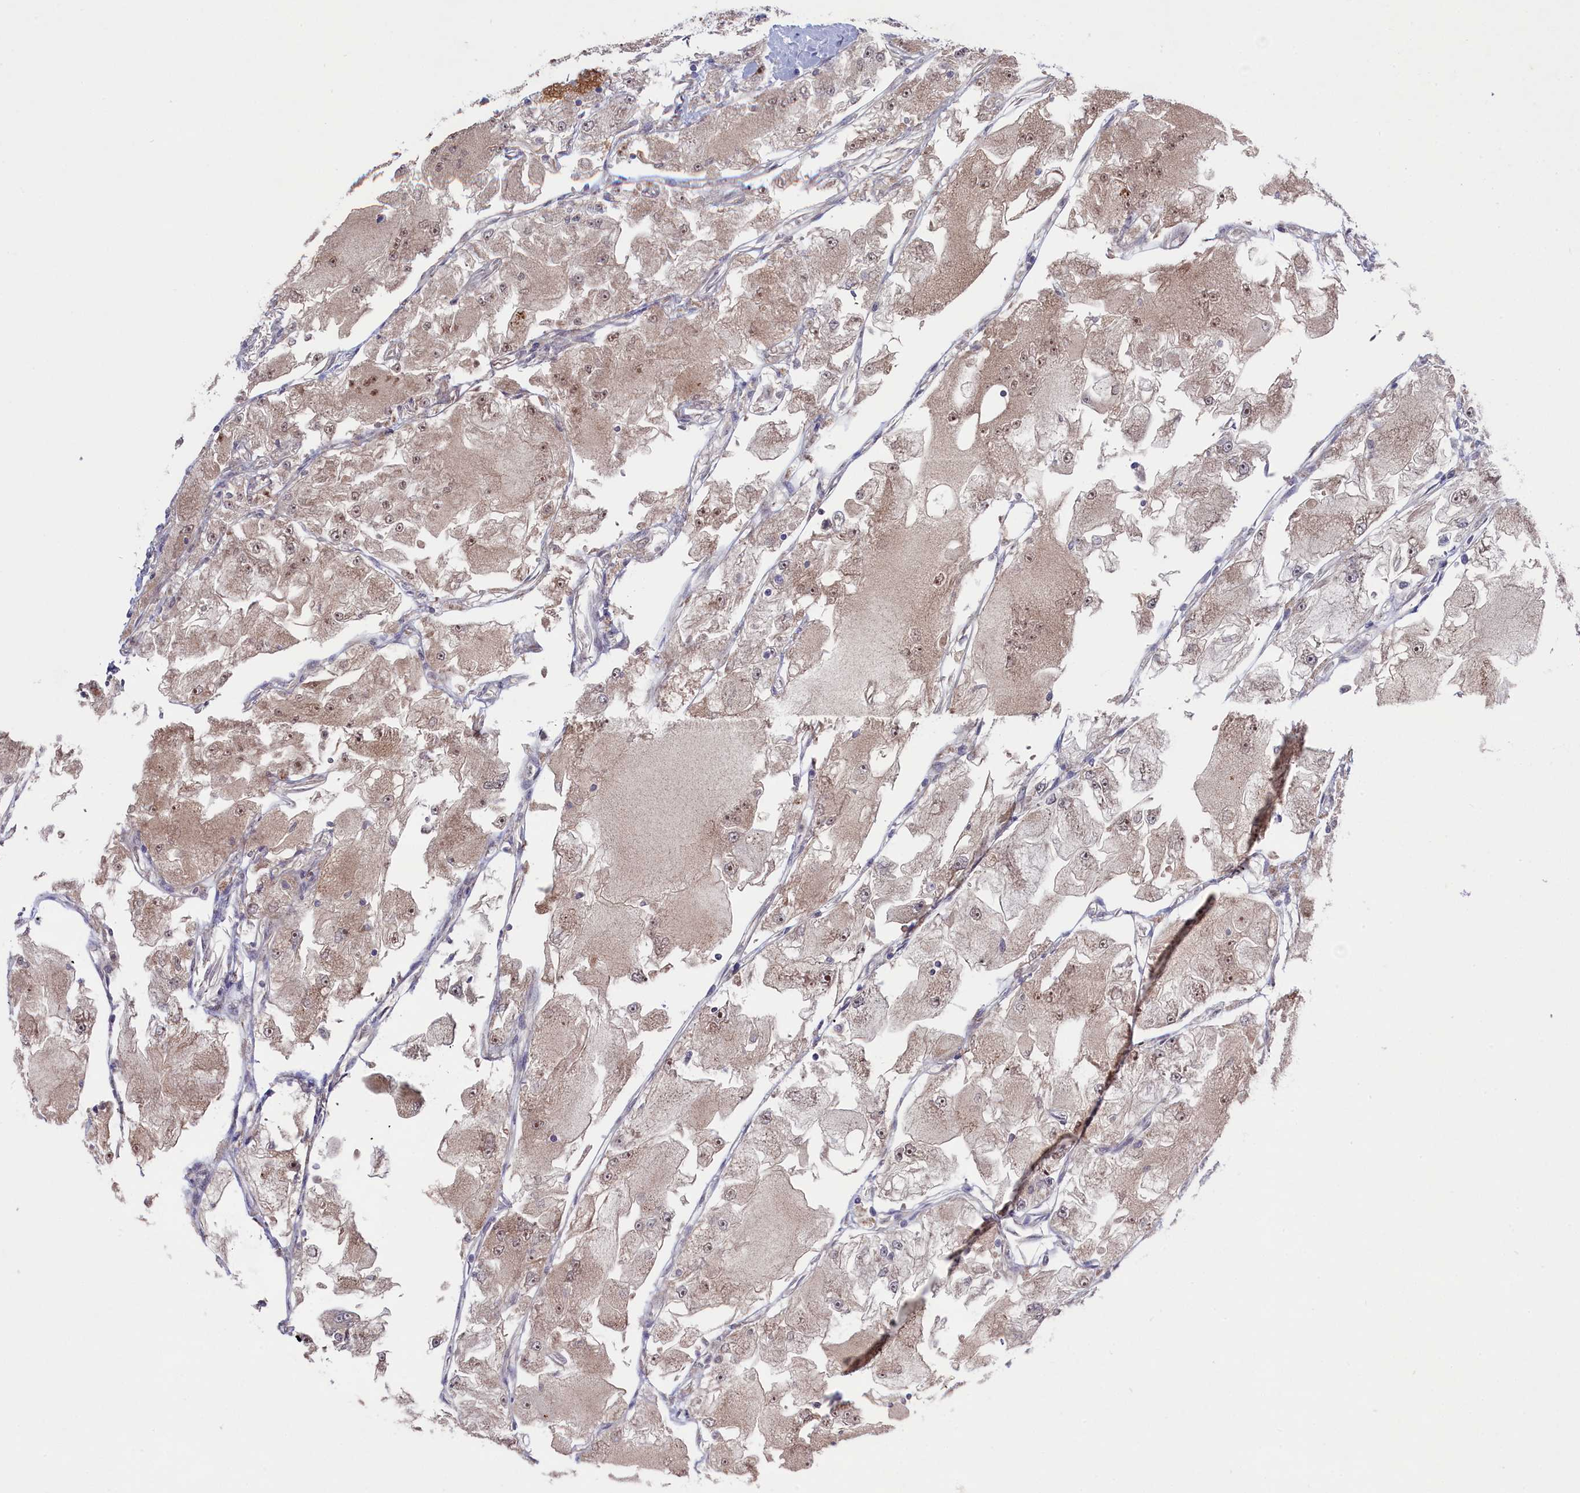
{"staining": {"intensity": "weak", "quantity": "25%-75%", "location": "cytoplasmic/membranous,nuclear"}, "tissue": "renal cancer", "cell_type": "Tumor cells", "image_type": "cancer", "snomed": [{"axis": "morphology", "description": "Adenocarcinoma, NOS"}, {"axis": "topography", "description": "Kidney"}], "caption": "This photomicrograph exhibits immunohistochemistry staining of renal cancer, with low weak cytoplasmic/membranous and nuclear staining in approximately 25%-75% of tumor cells.", "gene": "GPR108", "patient": {"sex": "female", "age": 72}}